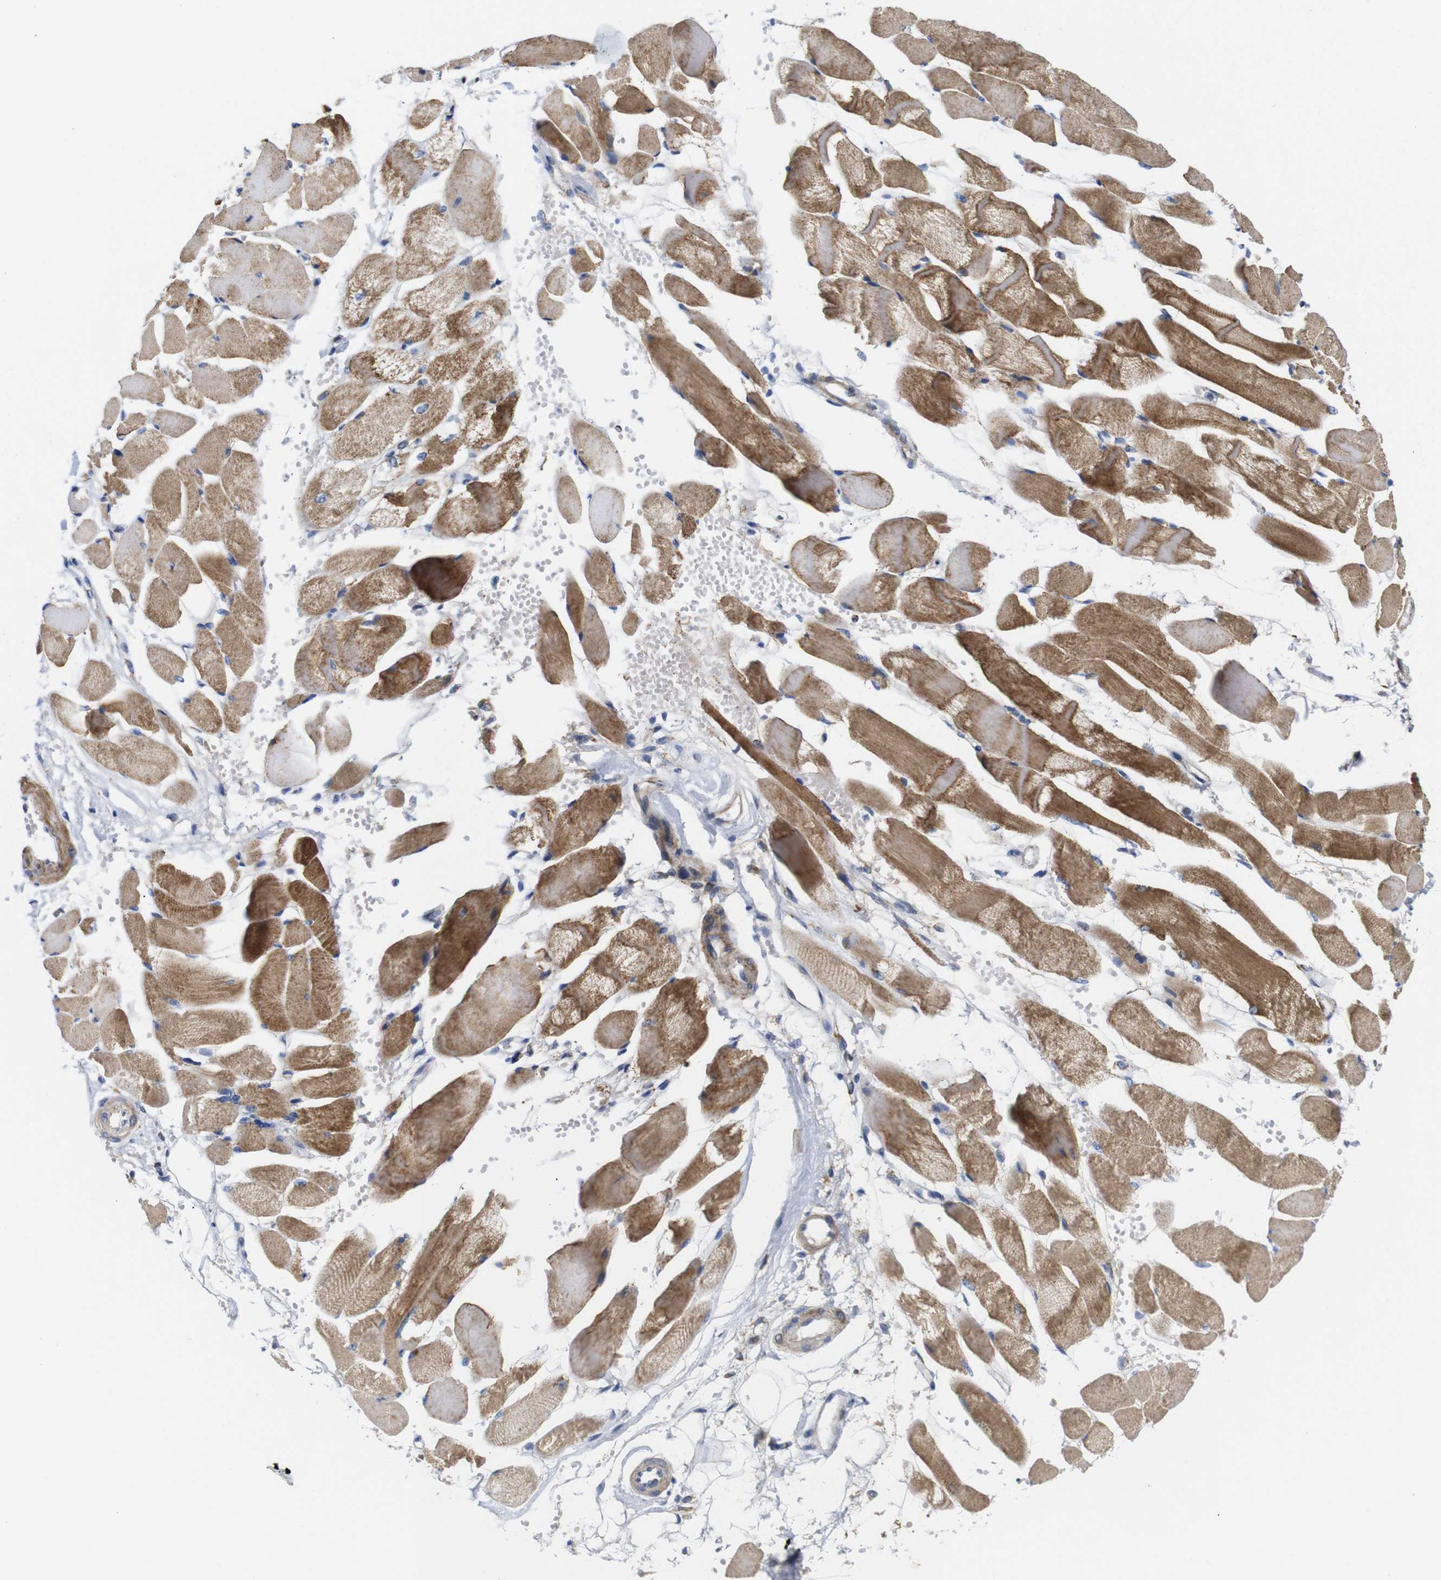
{"staining": {"intensity": "moderate", "quantity": ">75%", "location": "cytoplasmic/membranous"}, "tissue": "skeletal muscle", "cell_type": "Myocytes", "image_type": "normal", "snomed": [{"axis": "morphology", "description": "Normal tissue, NOS"}, {"axis": "topography", "description": "Skeletal muscle"}, {"axis": "topography", "description": "Peripheral nerve tissue"}], "caption": "Immunohistochemical staining of normal human skeletal muscle reveals moderate cytoplasmic/membranous protein expression in approximately >75% of myocytes.", "gene": "FAM171B", "patient": {"sex": "female", "age": 84}}